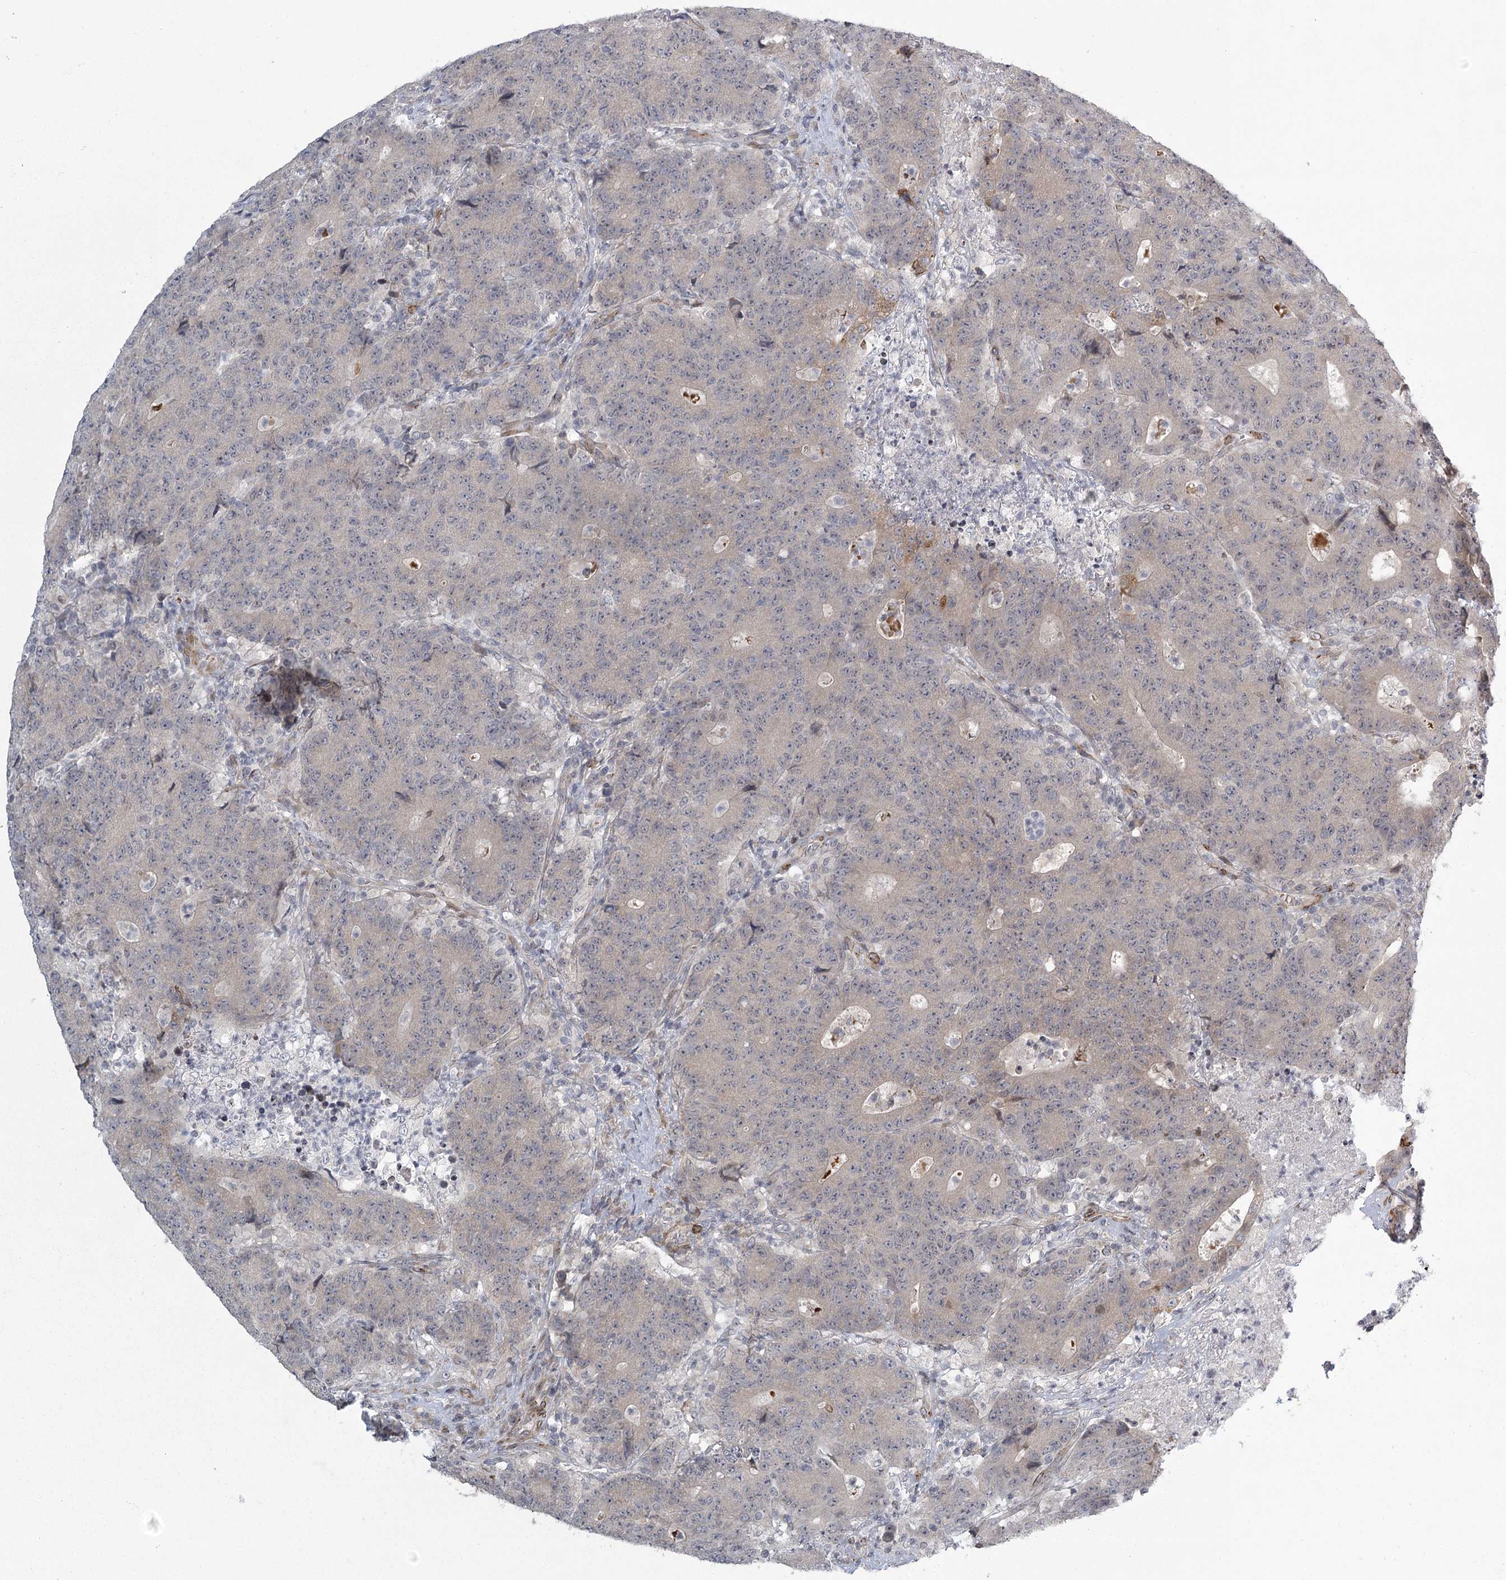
{"staining": {"intensity": "negative", "quantity": "none", "location": "none"}, "tissue": "colorectal cancer", "cell_type": "Tumor cells", "image_type": "cancer", "snomed": [{"axis": "morphology", "description": "Adenocarcinoma, NOS"}, {"axis": "topography", "description": "Colon"}], "caption": "A photomicrograph of adenocarcinoma (colorectal) stained for a protein demonstrates no brown staining in tumor cells.", "gene": "MEPE", "patient": {"sex": "female", "age": 75}}